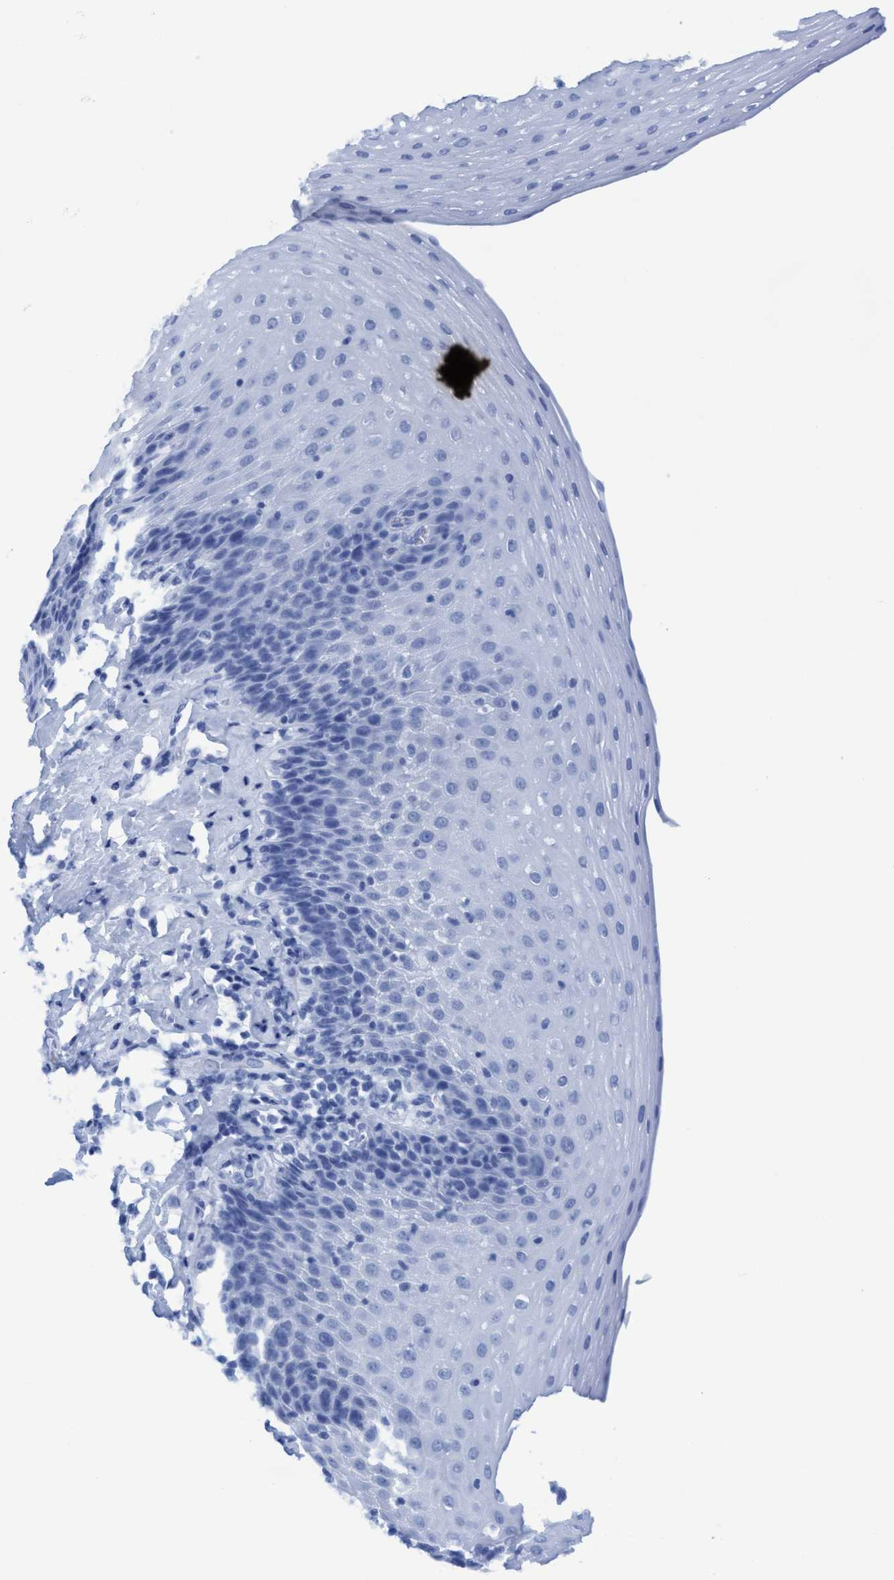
{"staining": {"intensity": "negative", "quantity": "none", "location": "none"}, "tissue": "esophagus", "cell_type": "Squamous epithelial cells", "image_type": "normal", "snomed": [{"axis": "morphology", "description": "Normal tissue, NOS"}, {"axis": "topography", "description": "Esophagus"}], "caption": "This is an immunohistochemistry image of benign esophagus. There is no expression in squamous epithelial cells.", "gene": "RSAD1", "patient": {"sex": "female", "age": 61}}